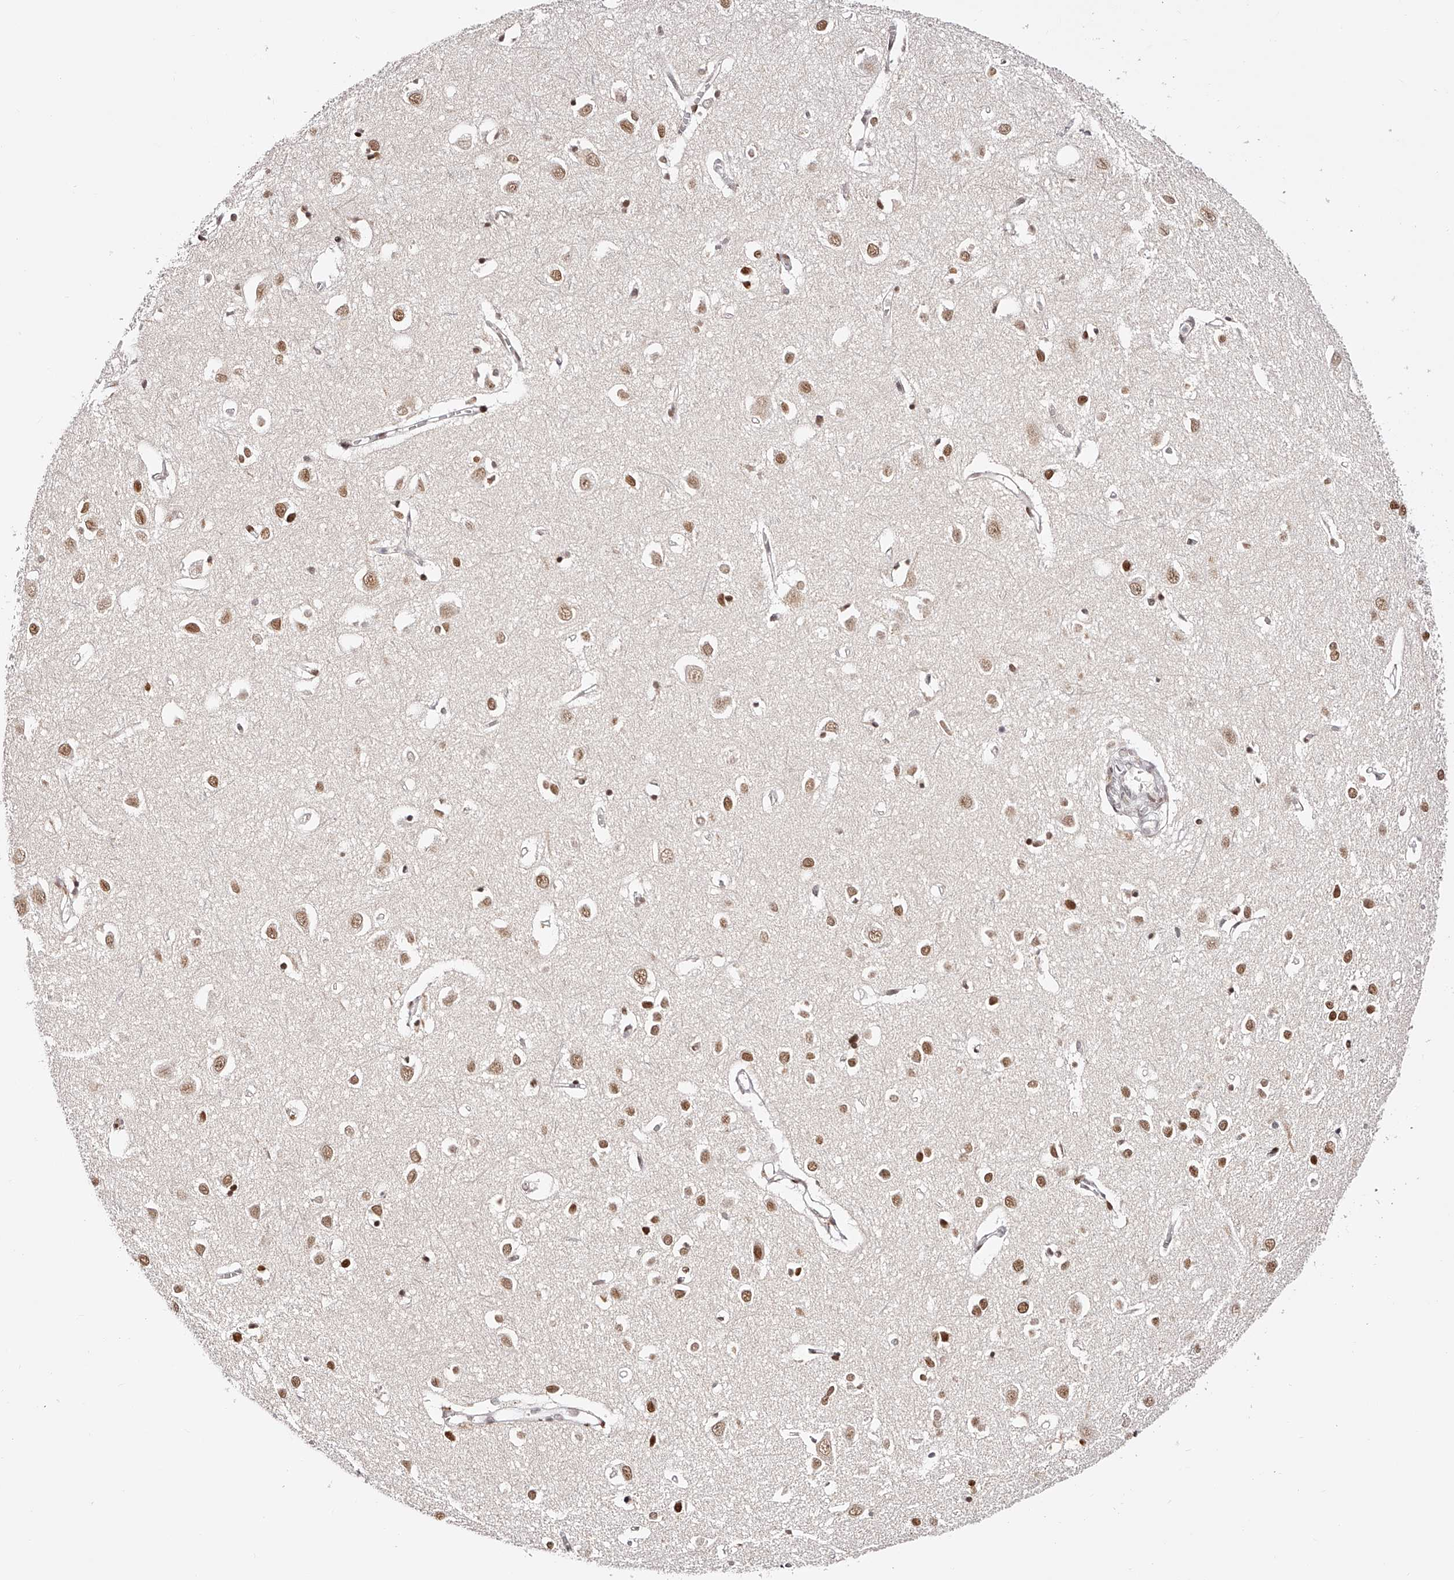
{"staining": {"intensity": "negative", "quantity": "none", "location": "none"}, "tissue": "cerebral cortex", "cell_type": "Endothelial cells", "image_type": "normal", "snomed": [{"axis": "morphology", "description": "Normal tissue, NOS"}, {"axis": "topography", "description": "Cerebral cortex"}], "caption": "This is an immunohistochemistry photomicrograph of unremarkable cerebral cortex. There is no expression in endothelial cells.", "gene": "USF3", "patient": {"sex": "female", "age": 64}}